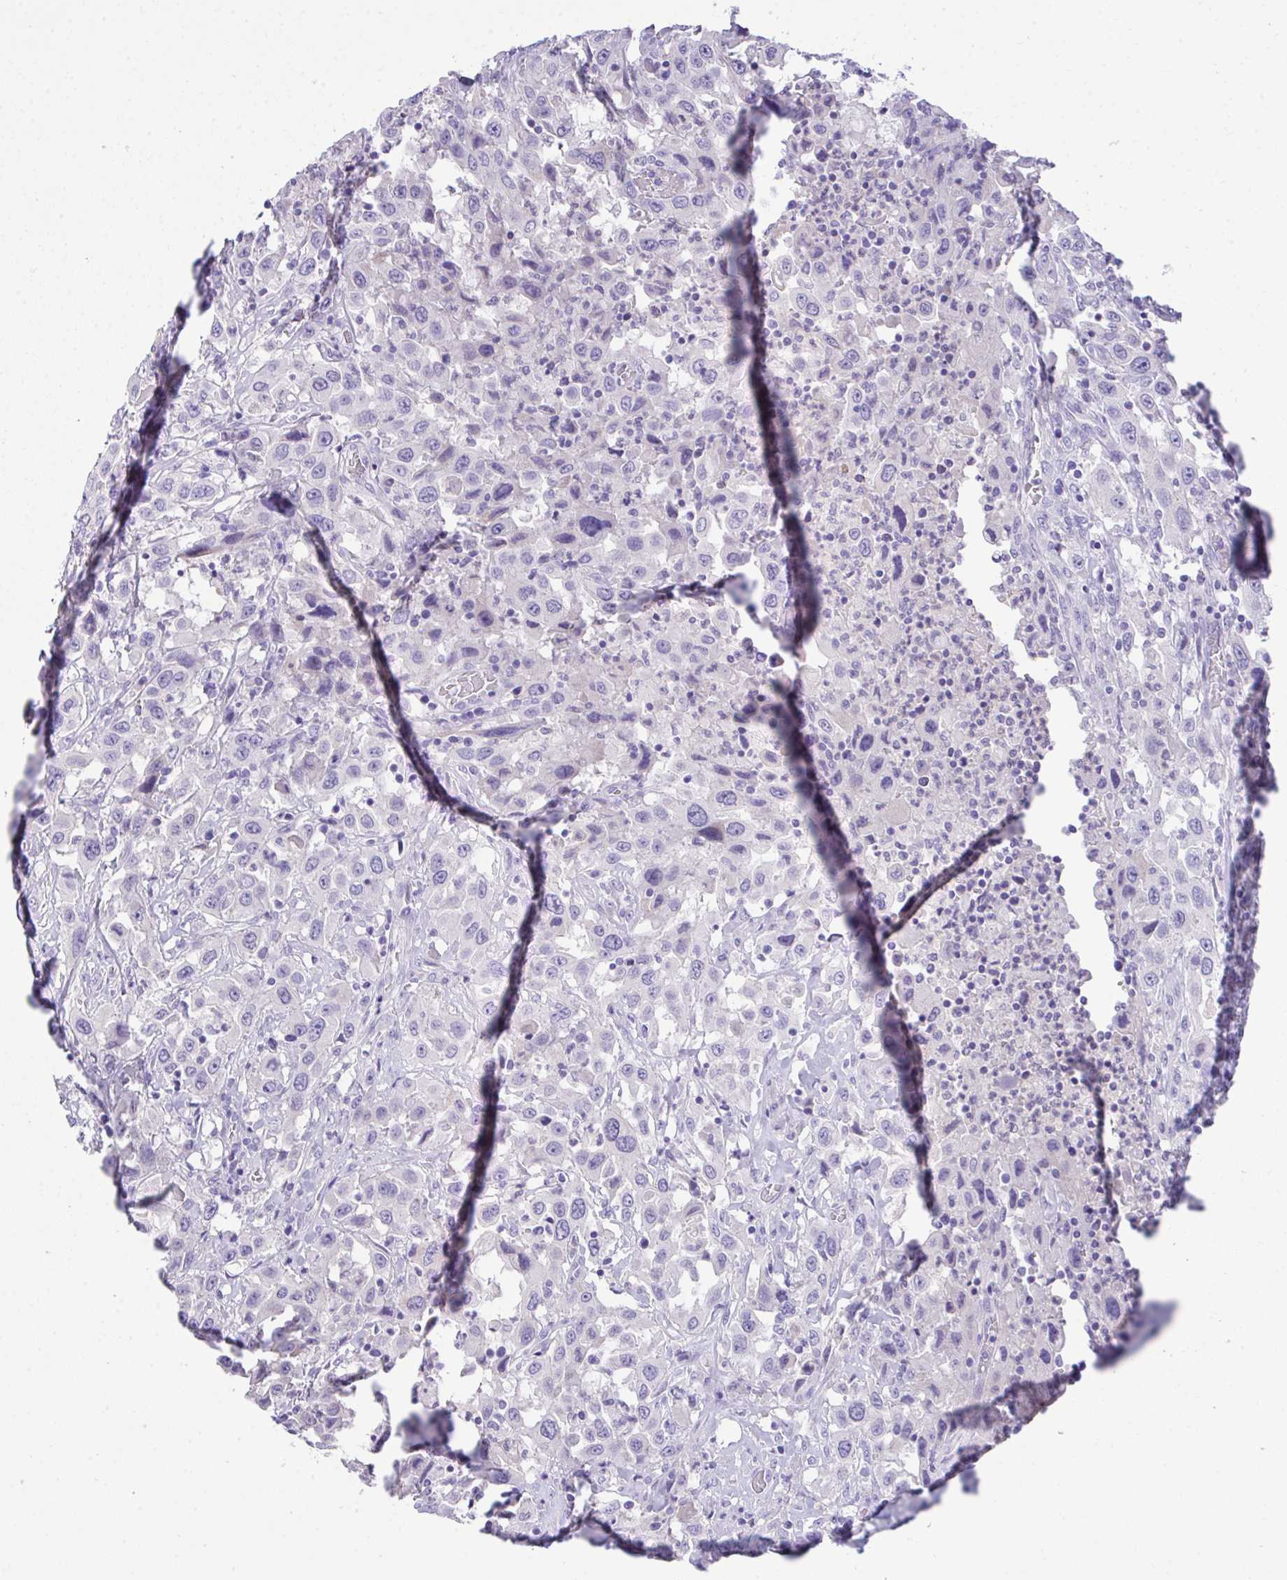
{"staining": {"intensity": "negative", "quantity": "none", "location": "none"}, "tissue": "urothelial cancer", "cell_type": "Tumor cells", "image_type": "cancer", "snomed": [{"axis": "morphology", "description": "Urothelial carcinoma, High grade"}, {"axis": "topography", "description": "Urinary bladder"}], "caption": "The immunohistochemistry (IHC) micrograph has no significant staining in tumor cells of urothelial cancer tissue.", "gene": "TMCO5A", "patient": {"sex": "male", "age": 61}}